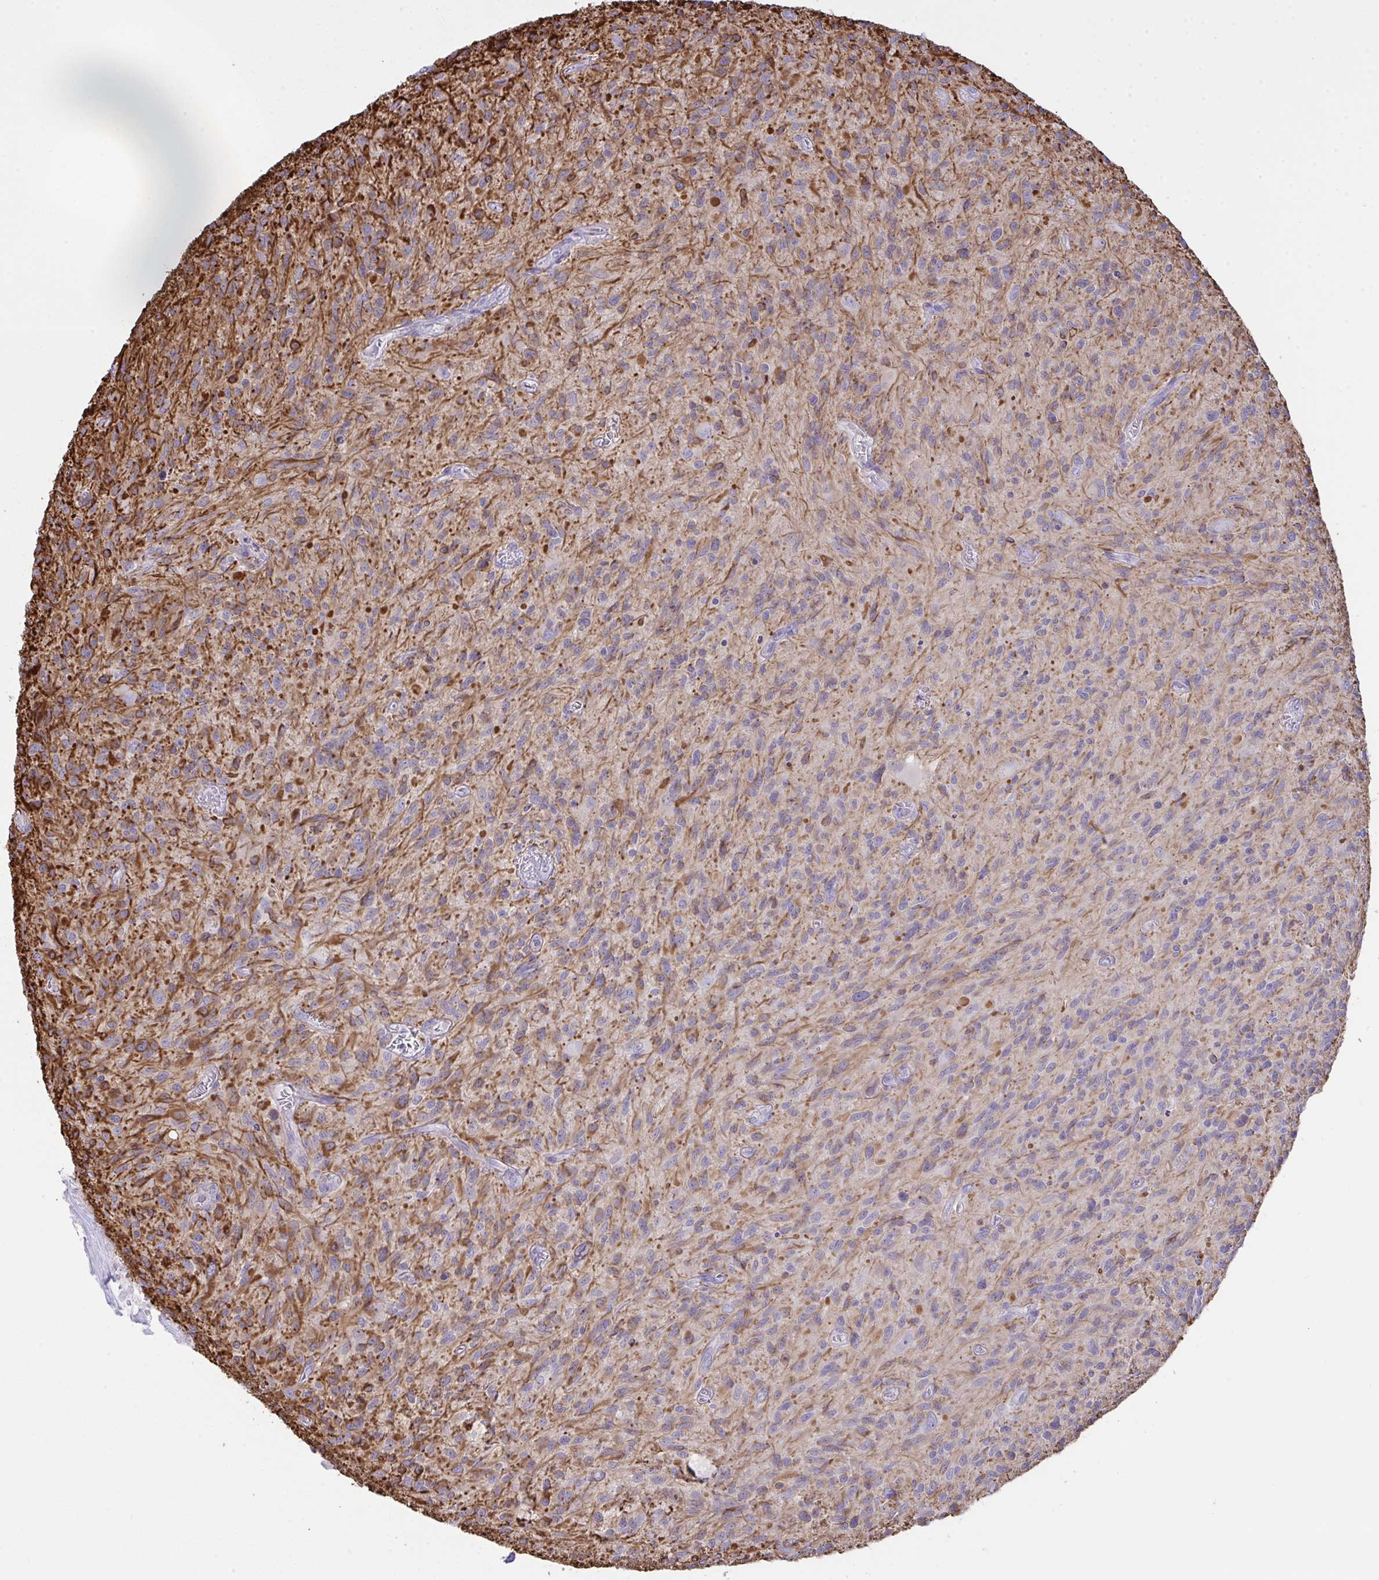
{"staining": {"intensity": "moderate", "quantity": "<25%", "location": "cytoplasmic/membranous"}, "tissue": "glioma", "cell_type": "Tumor cells", "image_type": "cancer", "snomed": [{"axis": "morphology", "description": "Glioma, malignant, High grade"}, {"axis": "topography", "description": "Brain"}], "caption": "Glioma stained for a protein (brown) exhibits moderate cytoplasmic/membranous positive expression in approximately <25% of tumor cells.", "gene": "SLC35B1", "patient": {"sex": "male", "age": 75}}